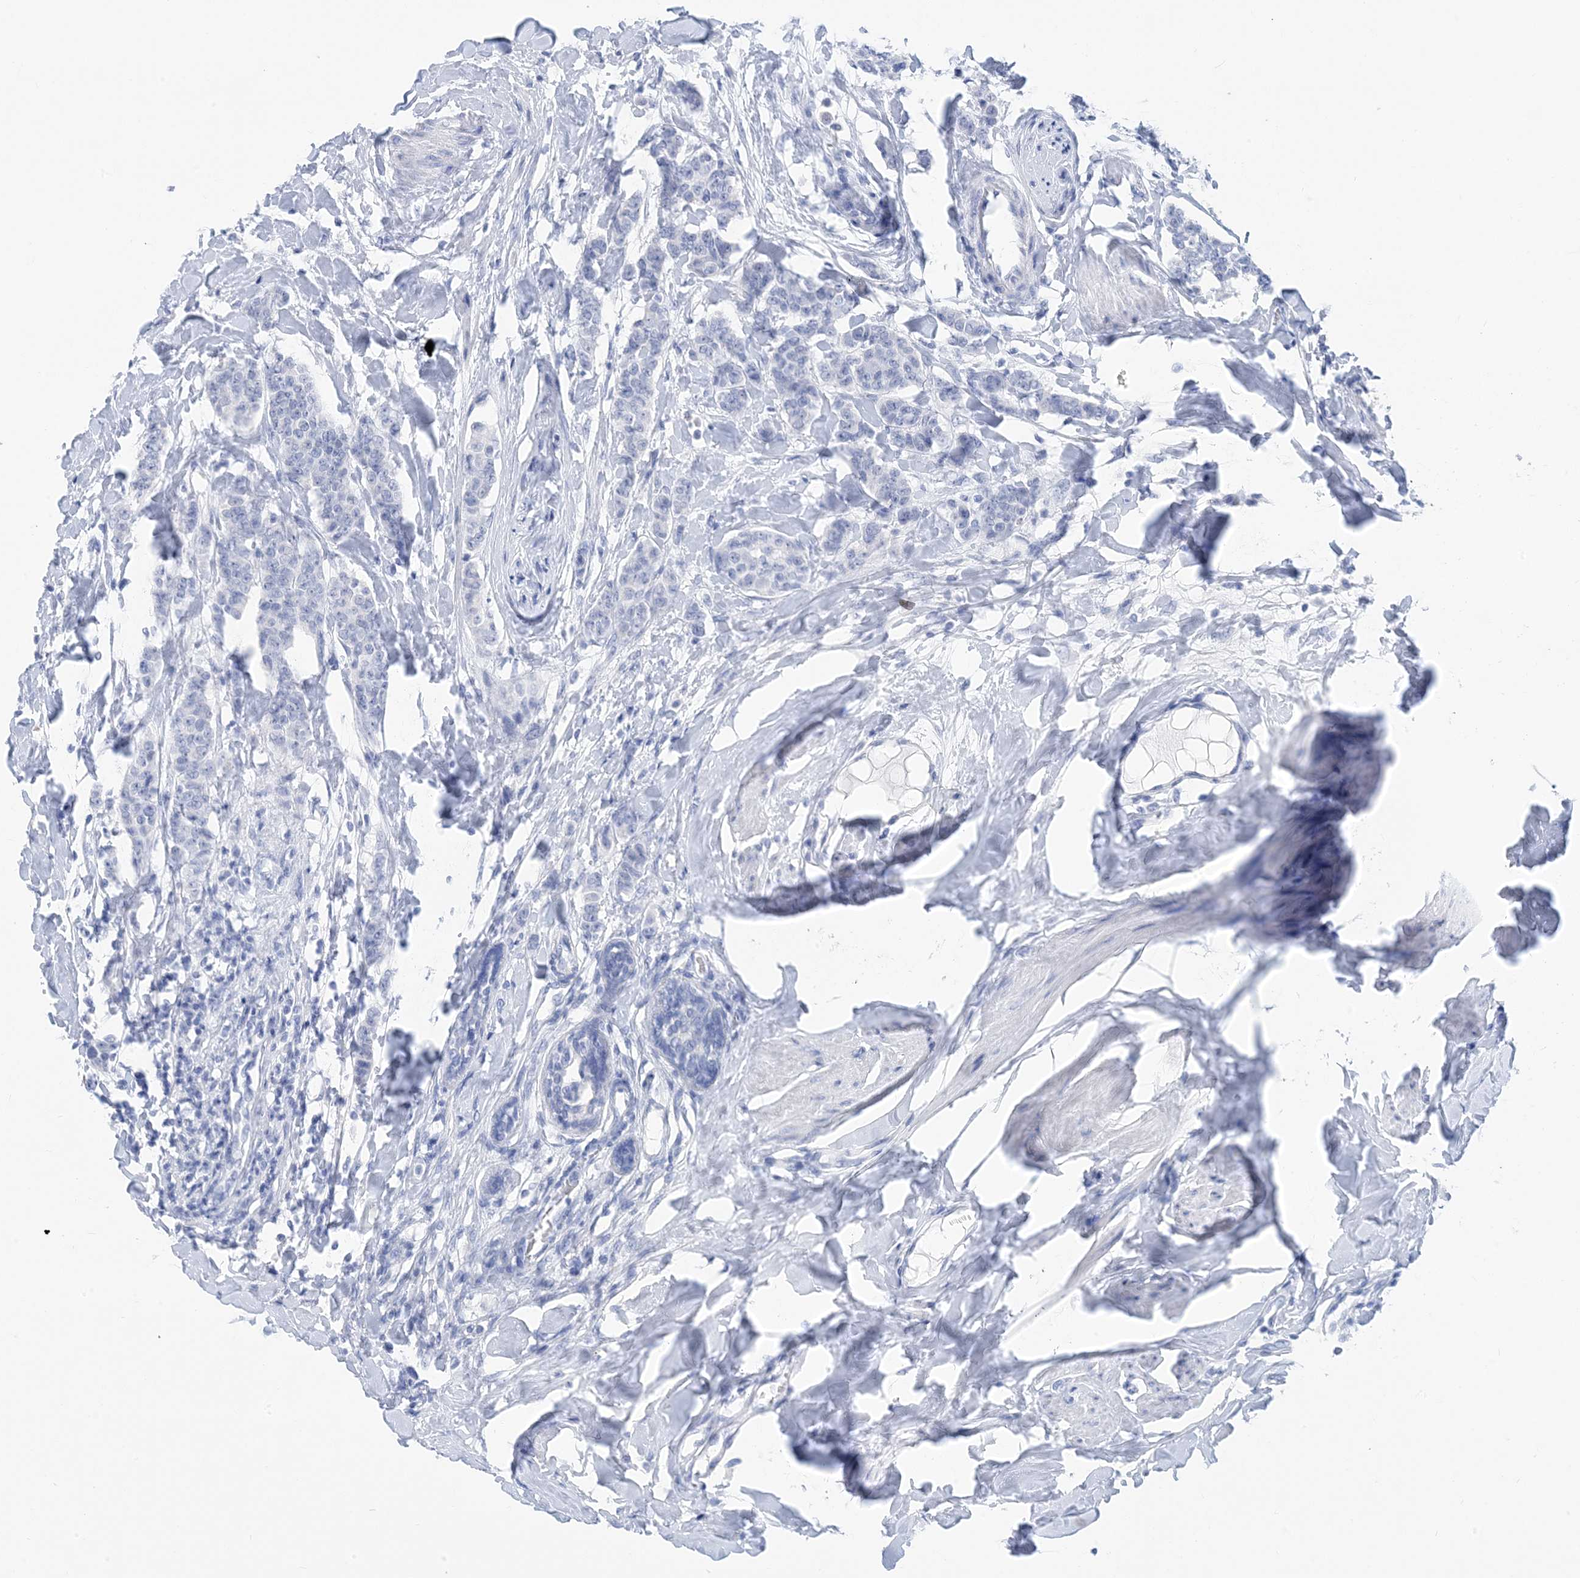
{"staining": {"intensity": "negative", "quantity": "none", "location": "none"}, "tissue": "breast cancer", "cell_type": "Tumor cells", "image_type": "cancer", "snomed": [{"axis": "morphology", "description": "Duct carcinoma"}, {"axis": "topography", "description": "Breast"}], "caption": "This is an immunohistochemistry (IHC) photomicrograph of human breast cancer (intraductal carcinoma). There is no positivity in tumor cells.", "gene": "SH3YL1", "patient": {"sex": "female", "age": 40}}